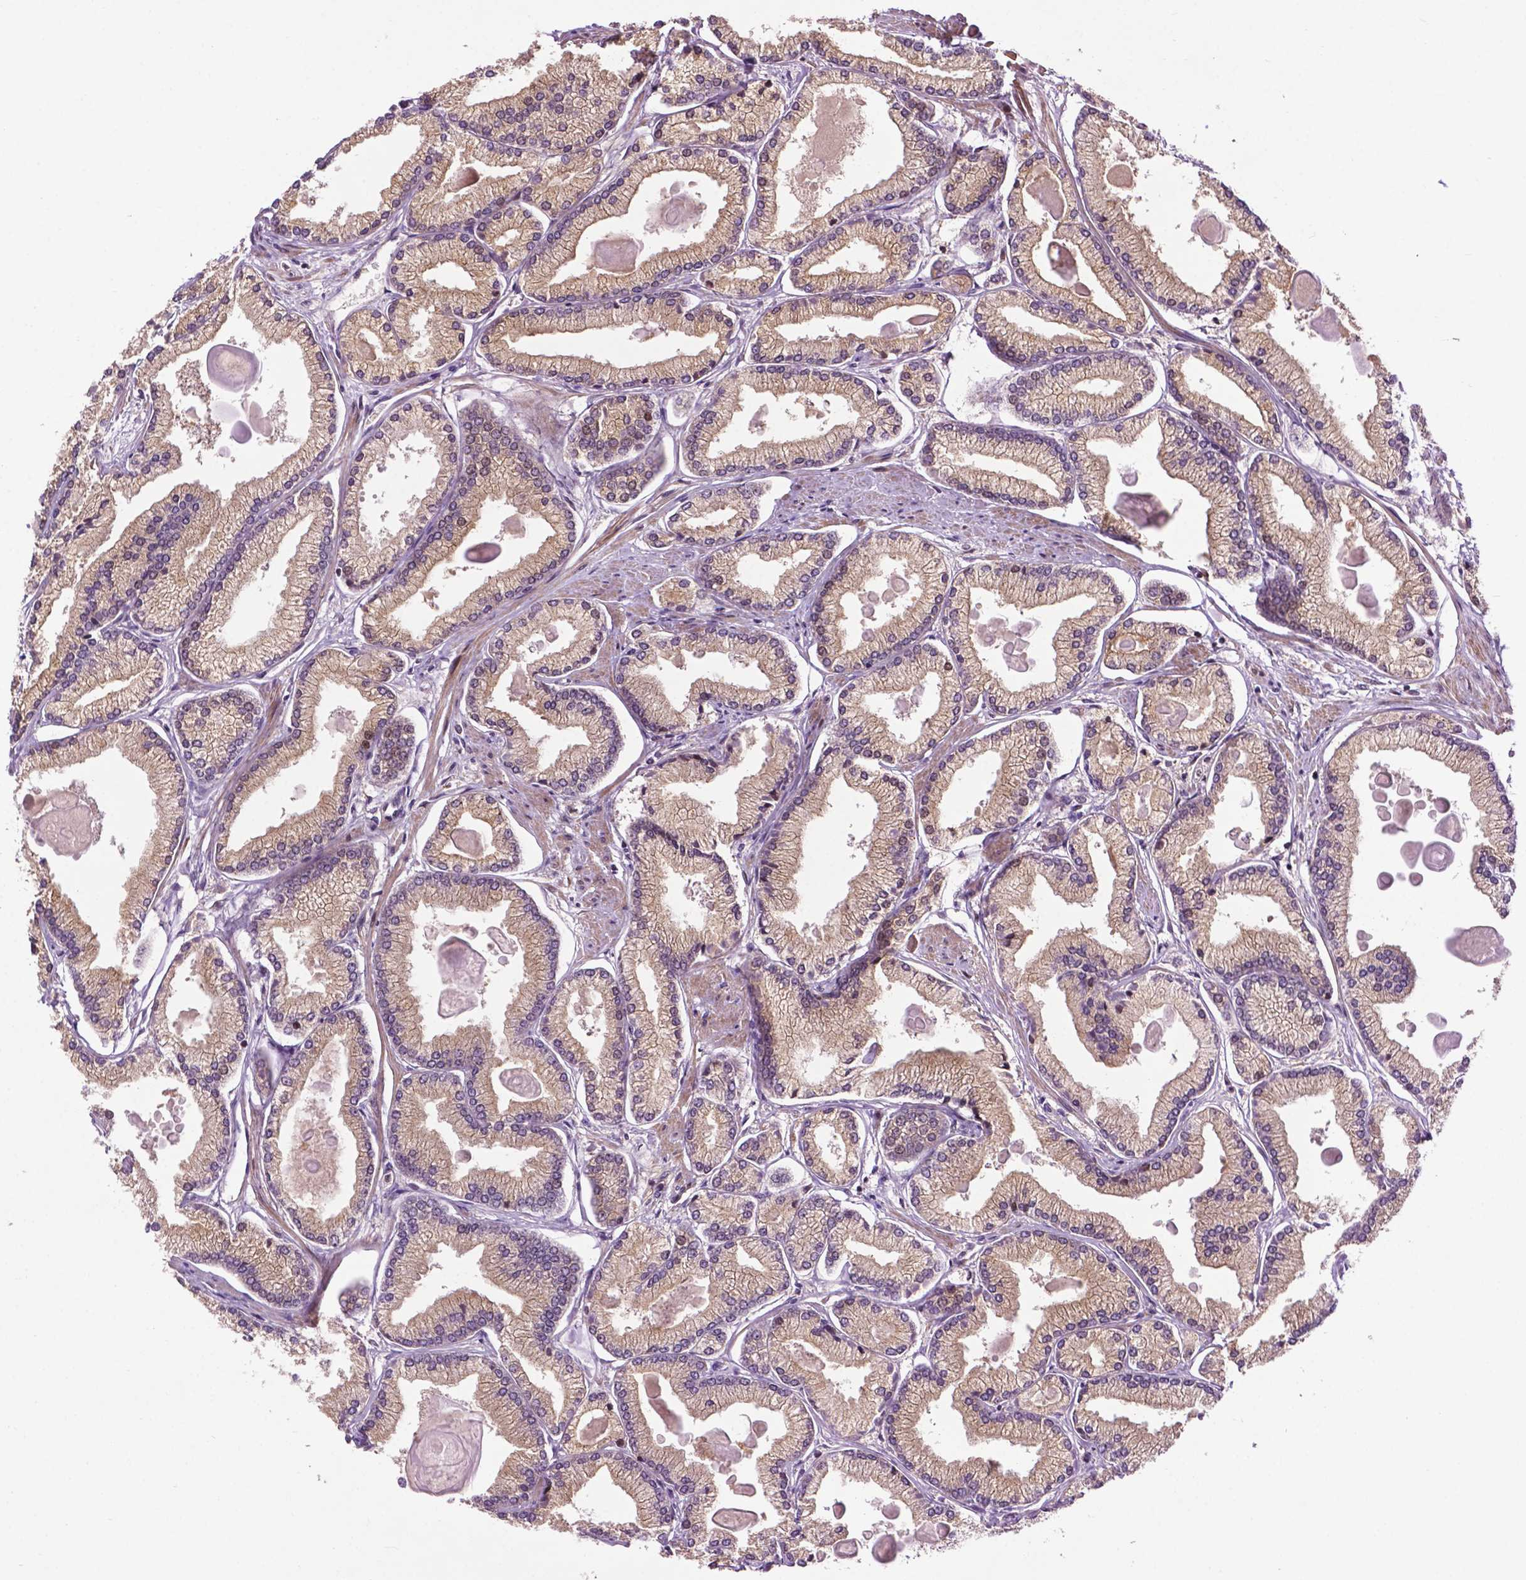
{"staining": {"intensity": "weak", "quantity": ">75%", "location": "cytoplasmic/membranous"}, "tissue": "prostate cancer", "cell_type": "Tumor cells", "image_type": "cancer", "snomed": [{"axis": "morphology", "description": "Adenocarcinoma, High grade"}, {"axis": "topography", "description": "Prostate"}], "caption": "Protein analysis of prostate cancer (adenocarcinoma (high-grade)) tissue exhibits weak cytoplasmic/membranous expression in approximately >75% of tumor cells.", "gene": "TMX2", "patient": {"sex": "male", "age": 68}}